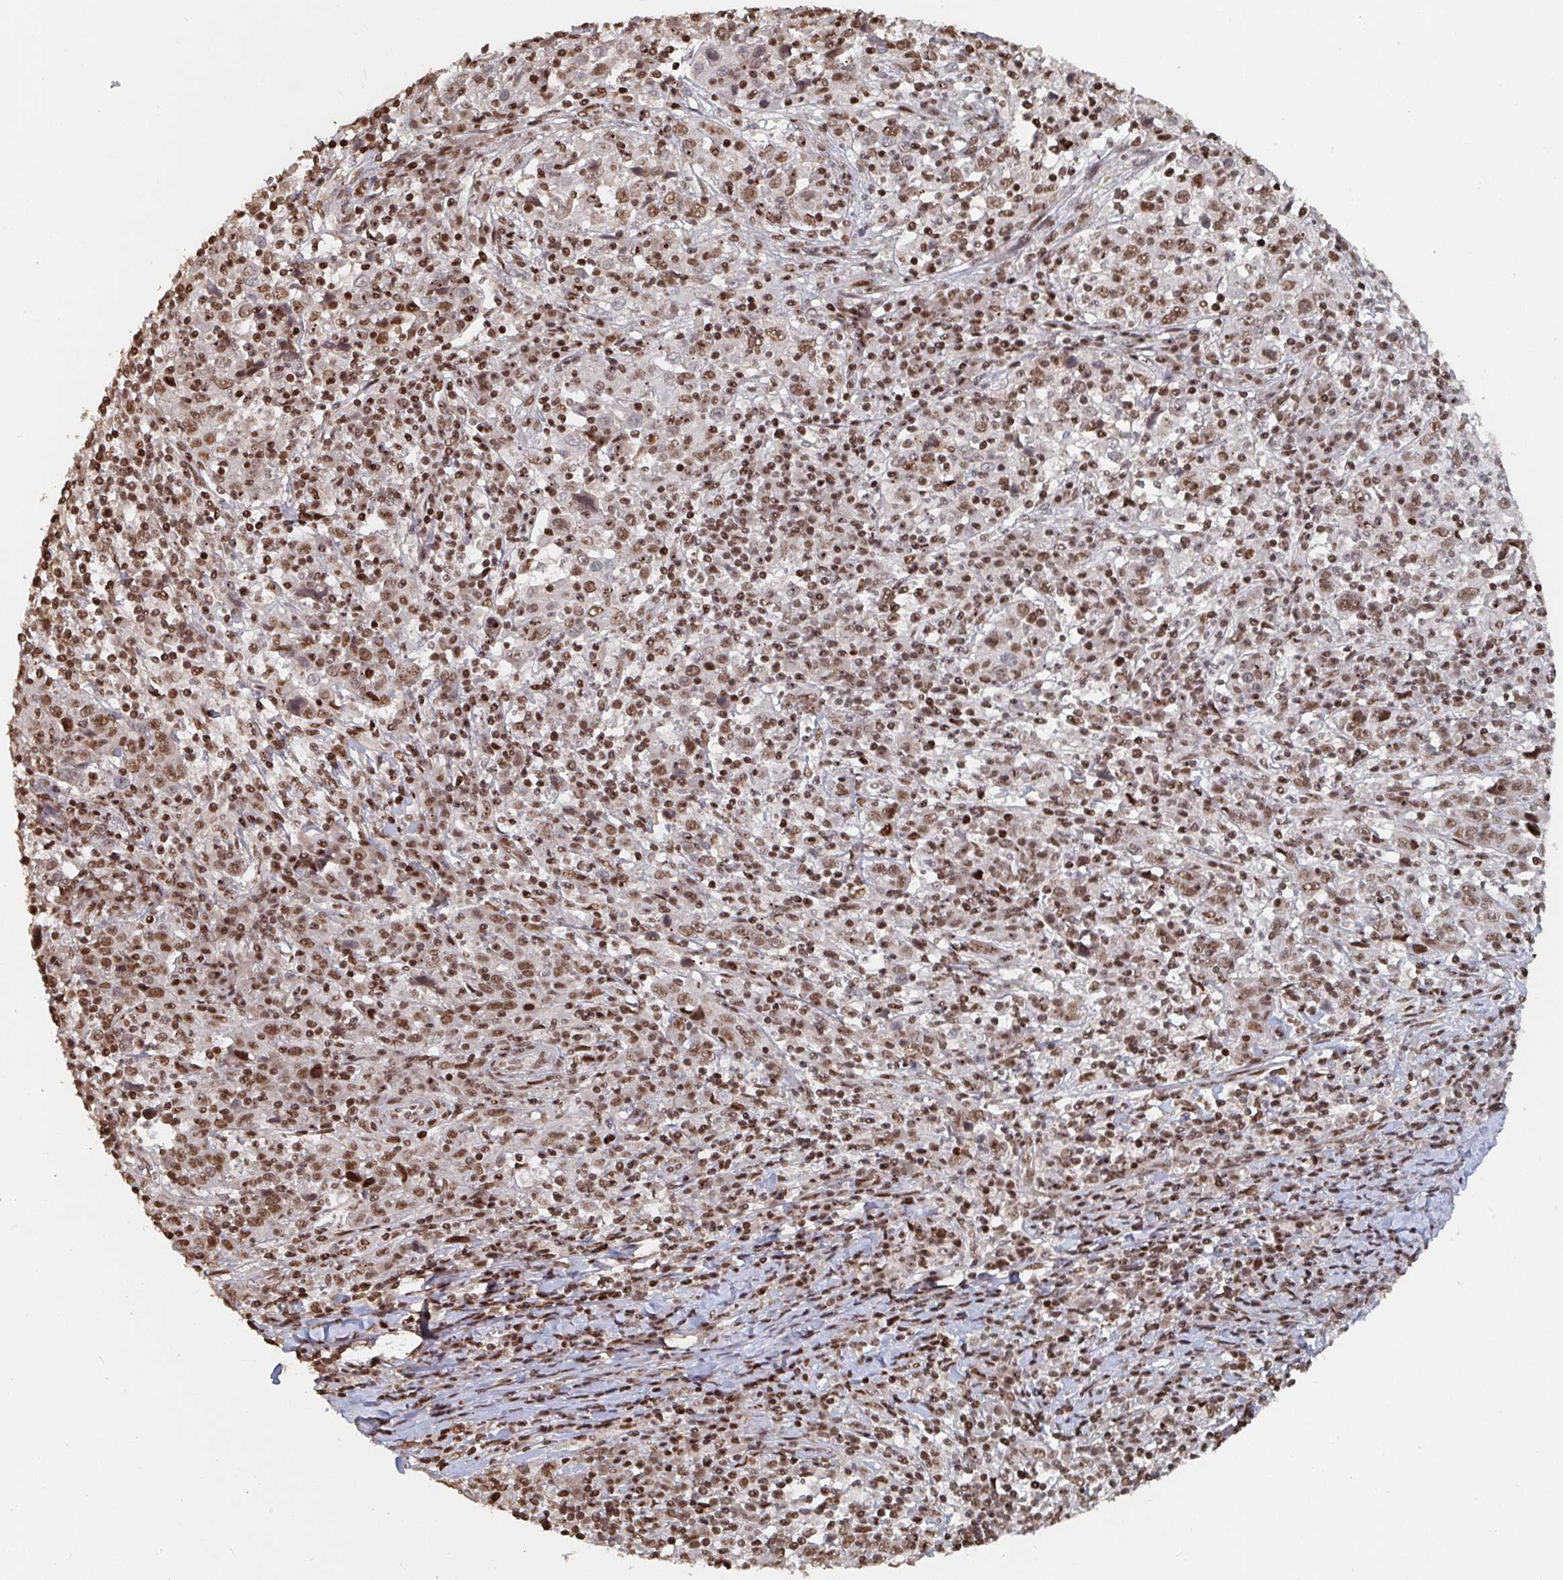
{"staining": {"intensity": "moderate", "quantity": ">75%", "location": "nuclear"}, "tissue": "cervical cancer", "cell_type": "Tumor cells", "image_type": "cancer", "snomed": [{"axis": "morphology", "description": "Squamous cell carcinoma, NOS"}, {"axis": "topography", "description": "Cervix"}], "caption": "Cervical cancer stained with a protein marker exhibits moderate staining in tumor cells.", "gene": "ZDHHC12", "patient": {"sex": "female", "age": 46}}